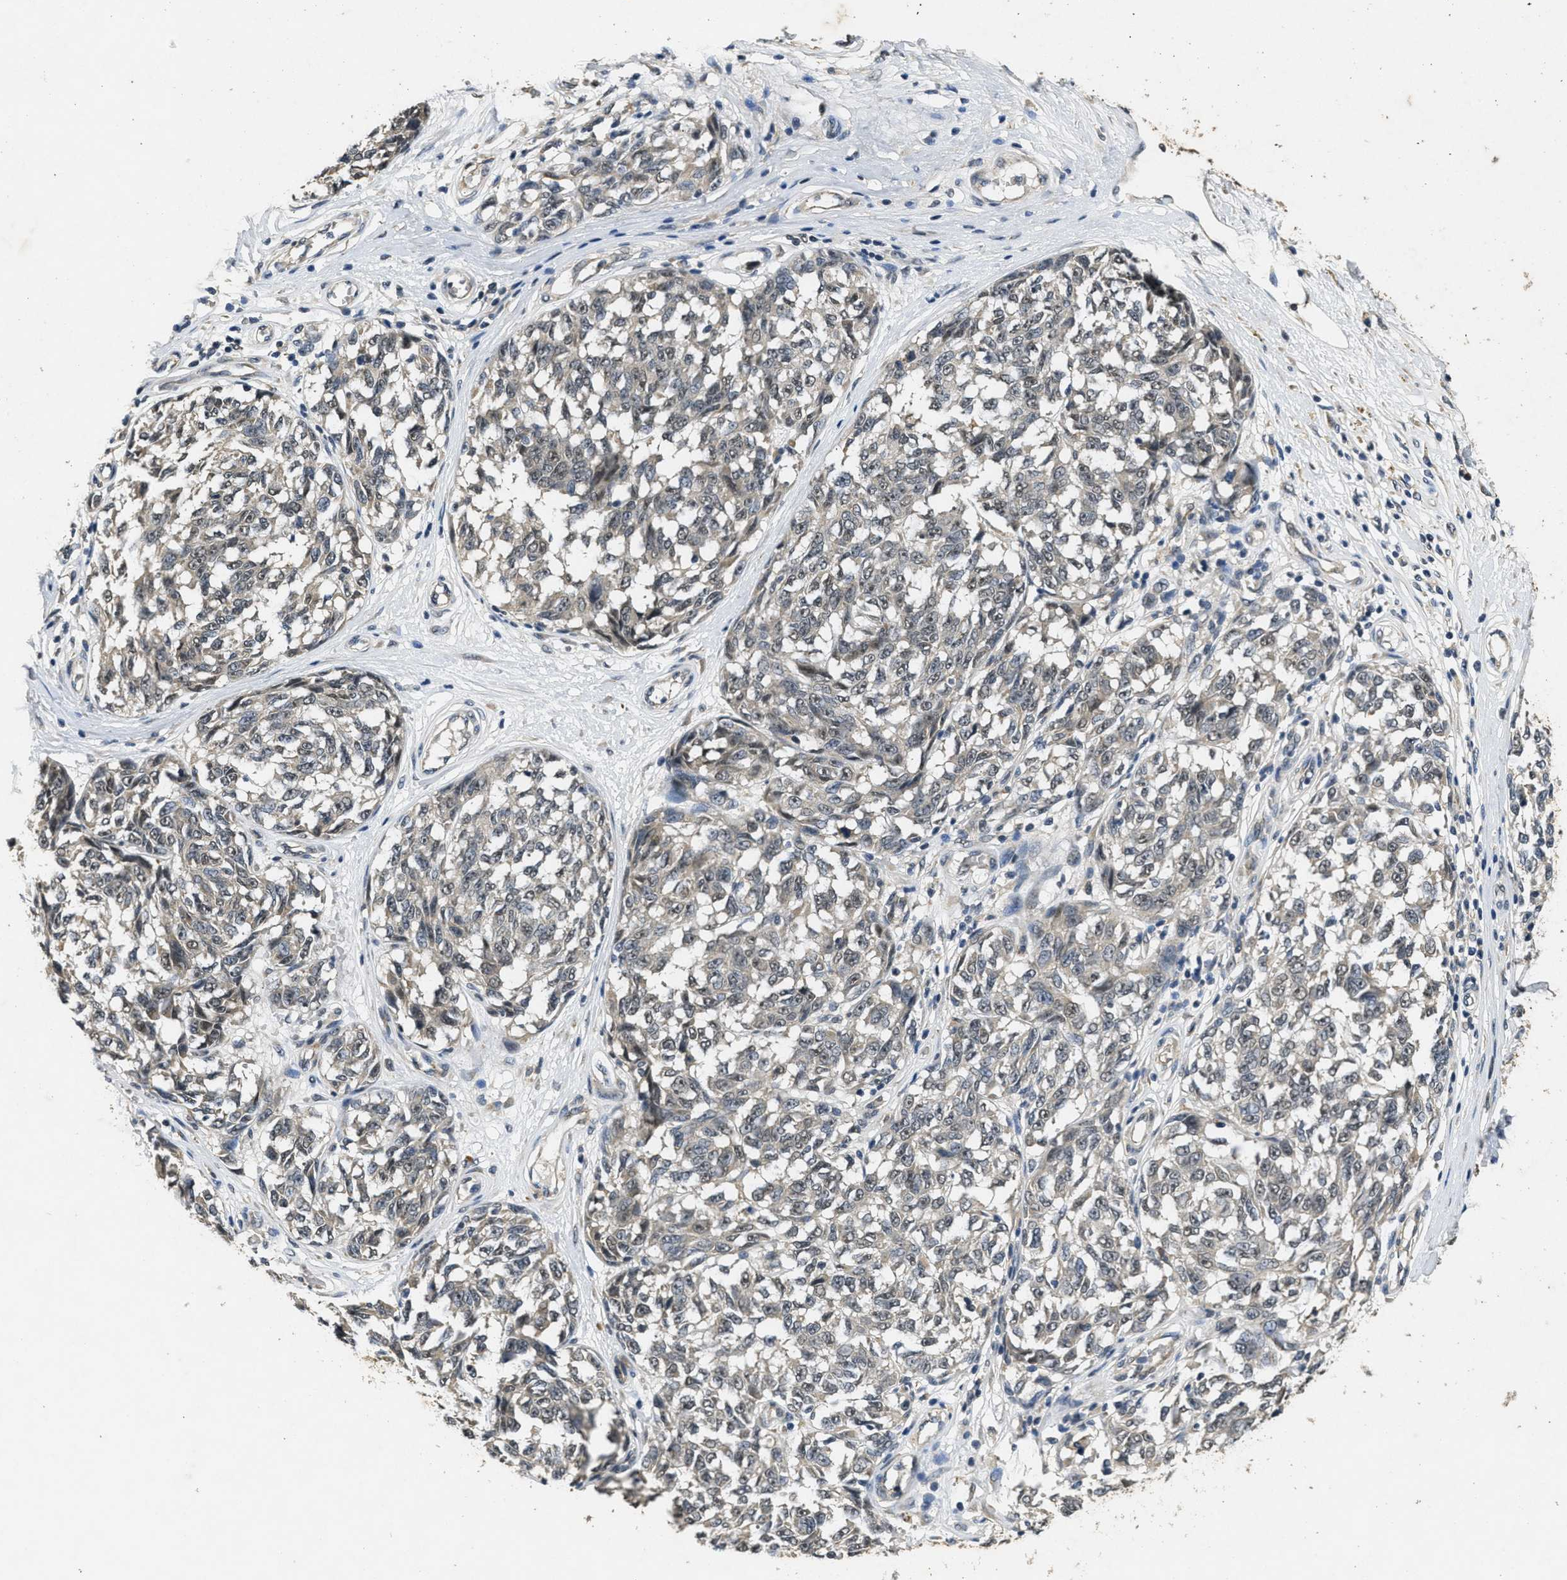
{"staining": {"intensity": "negative", "quantity": "none", "location": "none"}, "tissue": "melanoma", "cell_type": "Tumor cells", "image_type": "cancer", "snomed": [{"axis": "morphology", "description": "Malignant melanoma, NOS"}, {"axis": "topography", "description": "Skin"}], "caption": "Image shows no significant protein positivity in tumor cells of melanoma.", "gene": "PAPOLG", "patient": {"sex": "female", "age": 64}}